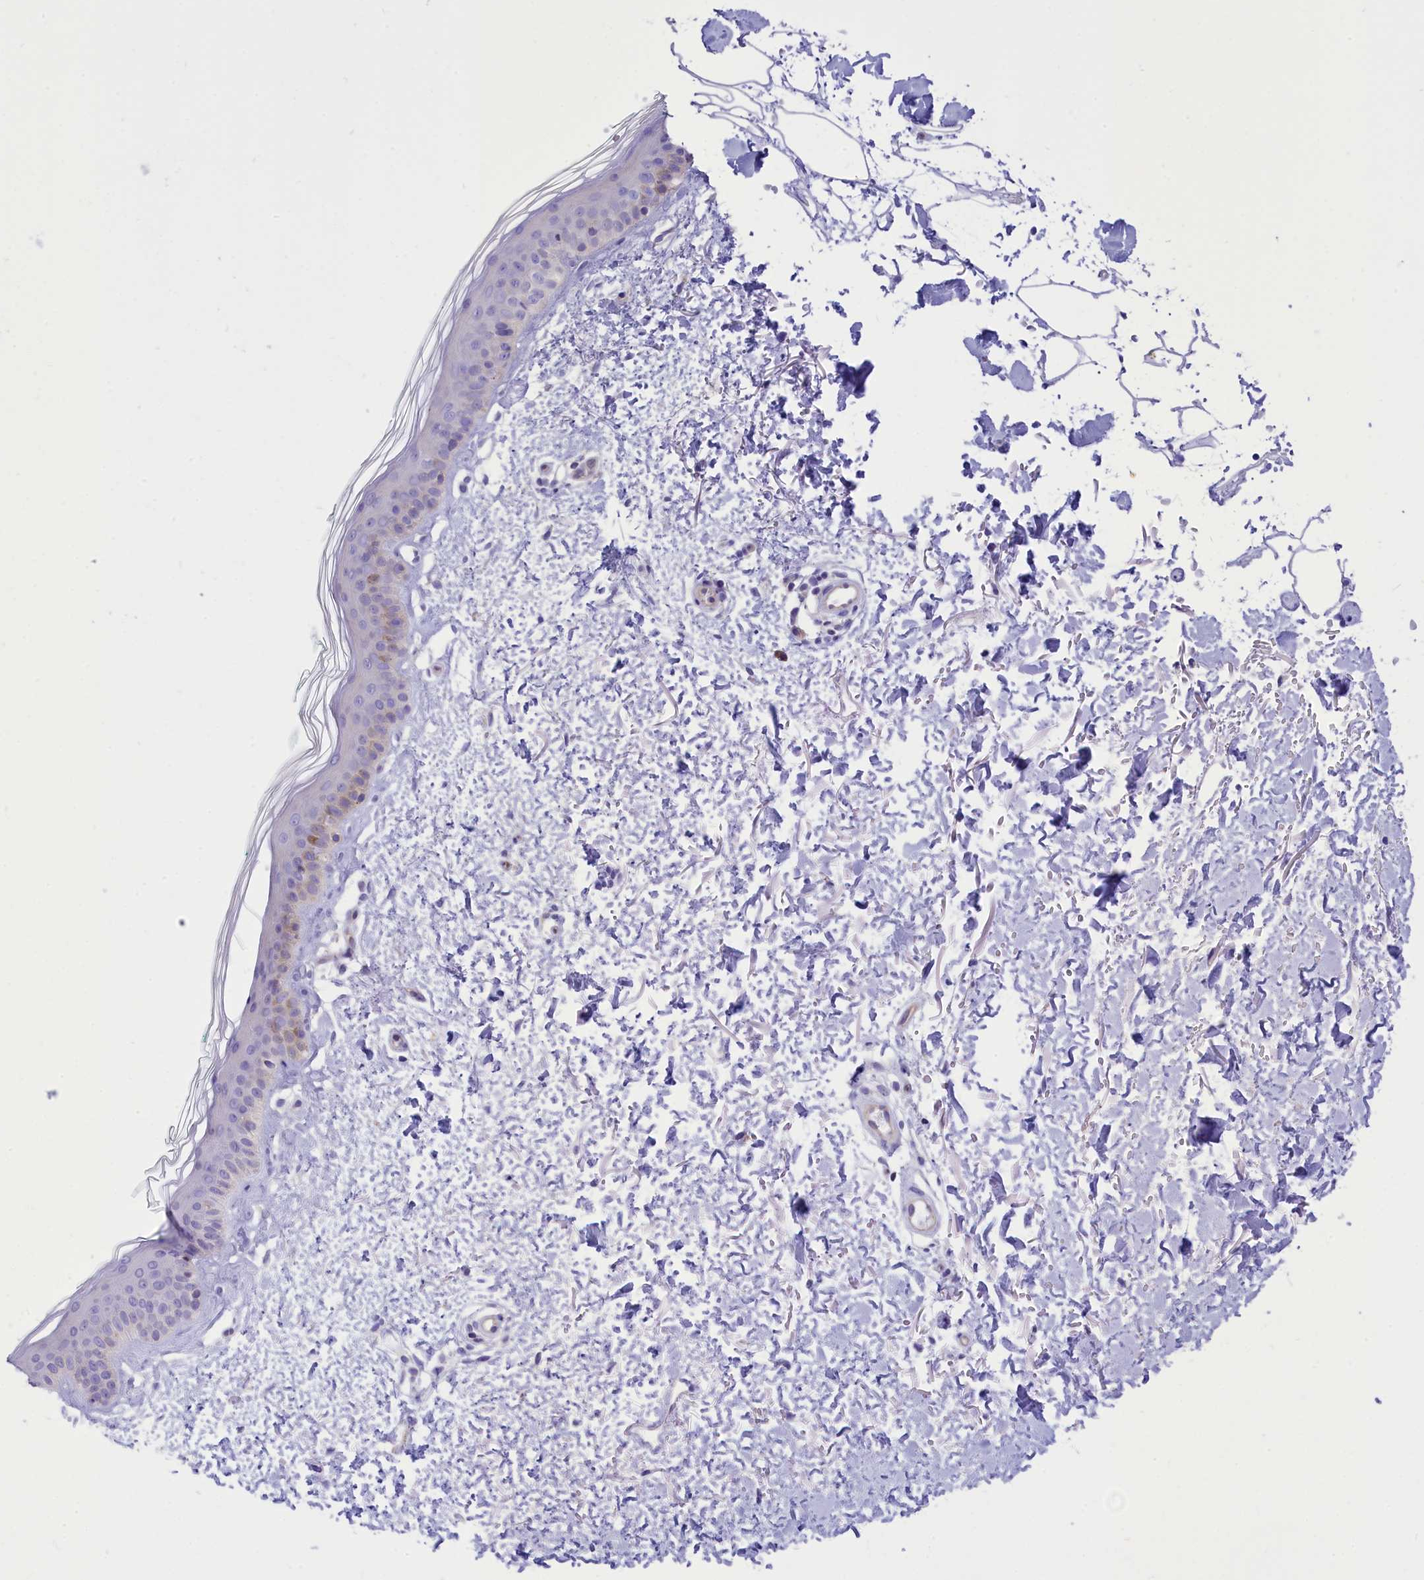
{"staining": {"intensity": "negative", "quantity": "none", "location": "none"}, "tissue": "skin", "cell_type": "Fibroblasts", "image_type": "normal", "snomed": [{"axis": "morphology", "description": "Normal tissue, NOS"}, {"axis": "topography", "description": "Skin"}], "caption": "IHC of unremarkable human skin displays no positivity in fibroblasts.", "gene": "DCAF16", "patient": {"sex": "male", "age": 66}}